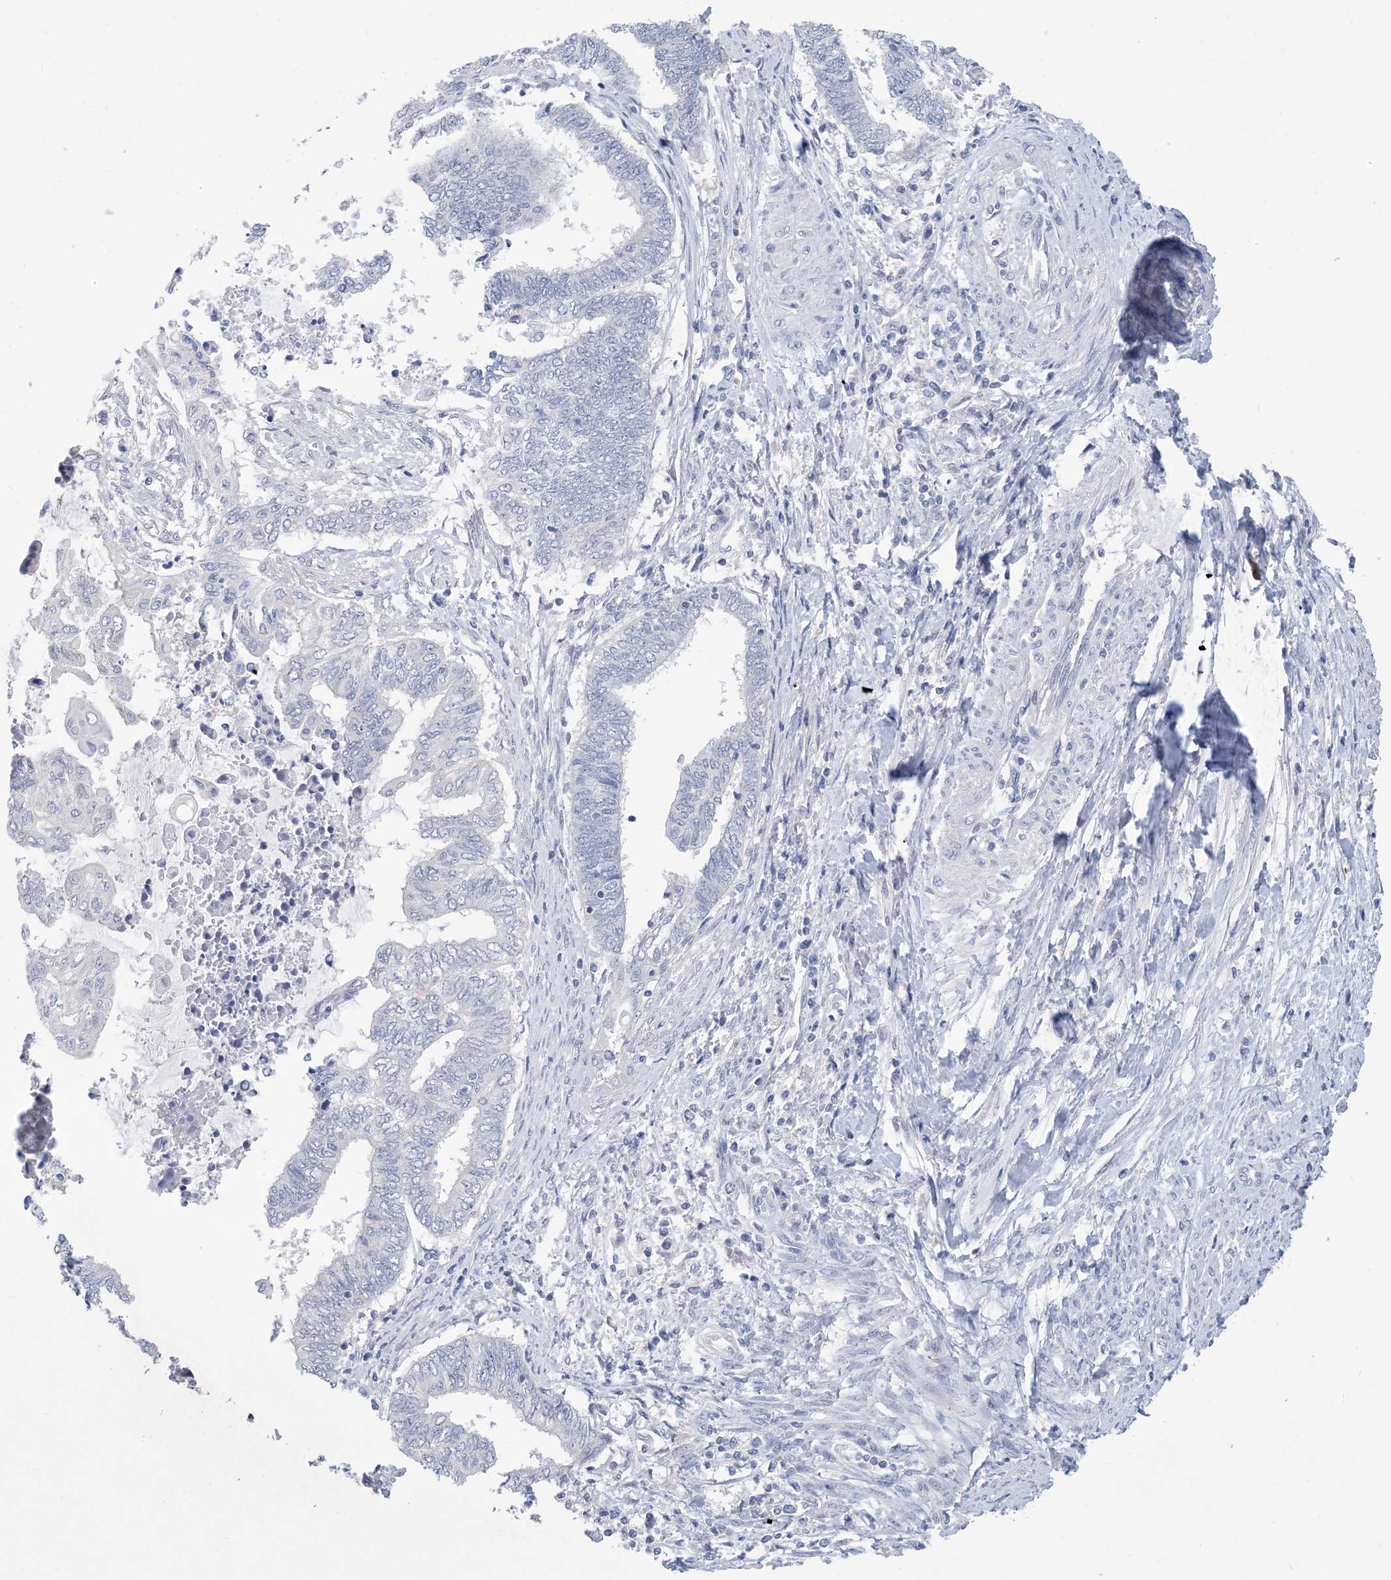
{"staining": {"intensity": "negative", "quantity": "none", "location": "none"}, "tissue": "endometrial cancer", "cell_type": "Tumor cells", "image_type": "cancer", "snomed": [{"axis": "morphology", "description": "Adenocarcinoma, NOS"}, {"axis": "topography", "description": "Uterus"}, {"axis": "topography", "description": "Endometrium"}], "caption": "Endometrial cancer was stained to show a protein in brown. There is no significant expression in tumor cells.", "gene": "DSC3", "patient": {"sex": "female", "age": 70}}